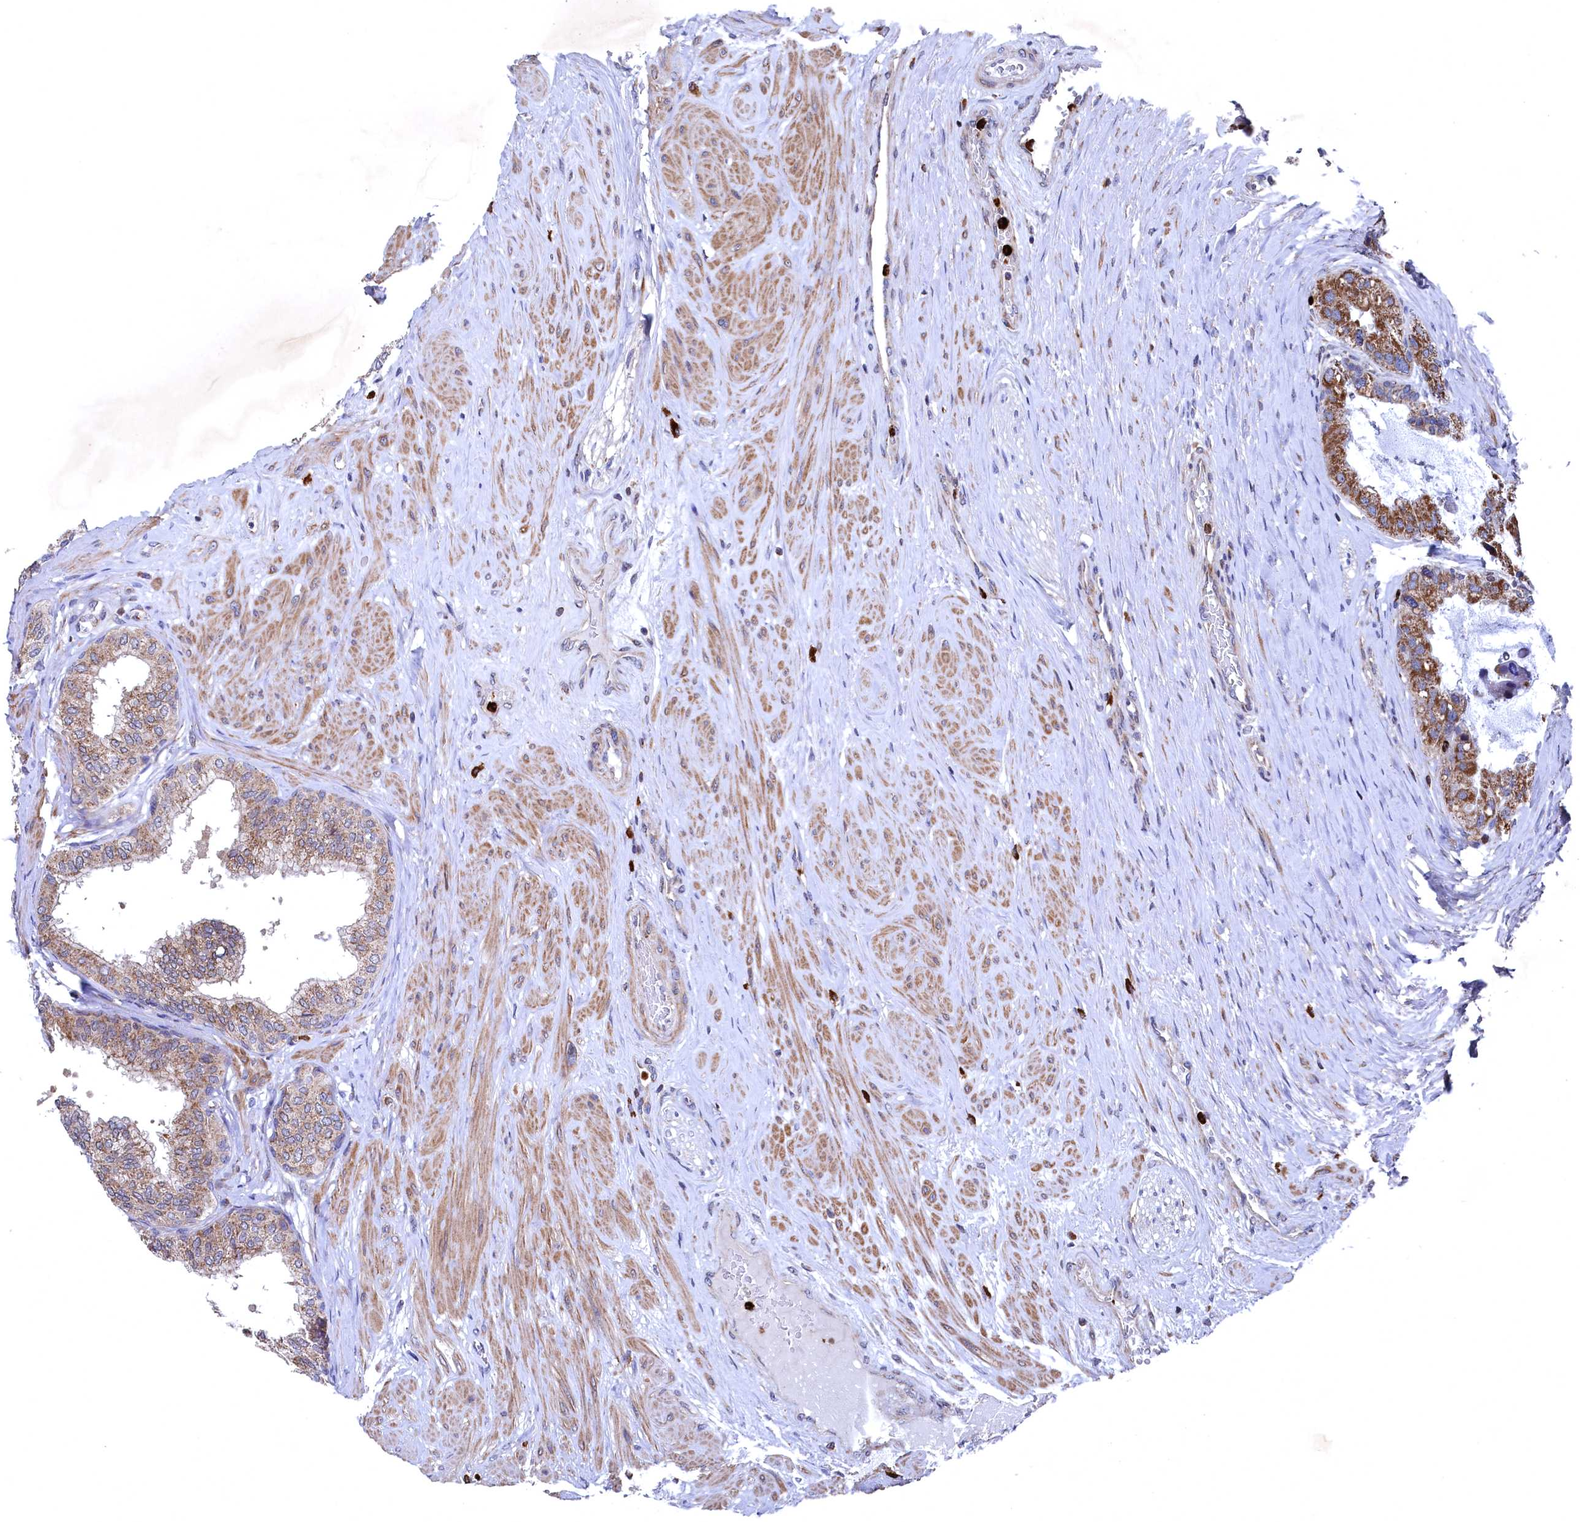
{"staining": {"intensity": "moderate", "quantity": ">75%", "location": "cytoplasmic/membranous"}, "tissue": "prostate", "cell_type": "Glandular cells", "image_type": "normal", "snomed": [{"axis": "morphology", "description": "Normal tissue, NOS"}, {"axis": "topography", "description": "Prostate"}], "caption": "Immunohistochemical staining of benign prostate displays moderate cytoplasmic/membranous protein positivity in about >75% of glandular cells.", "gene": "CHCHD1", "patient": {"sex": "male", "age": 60}}